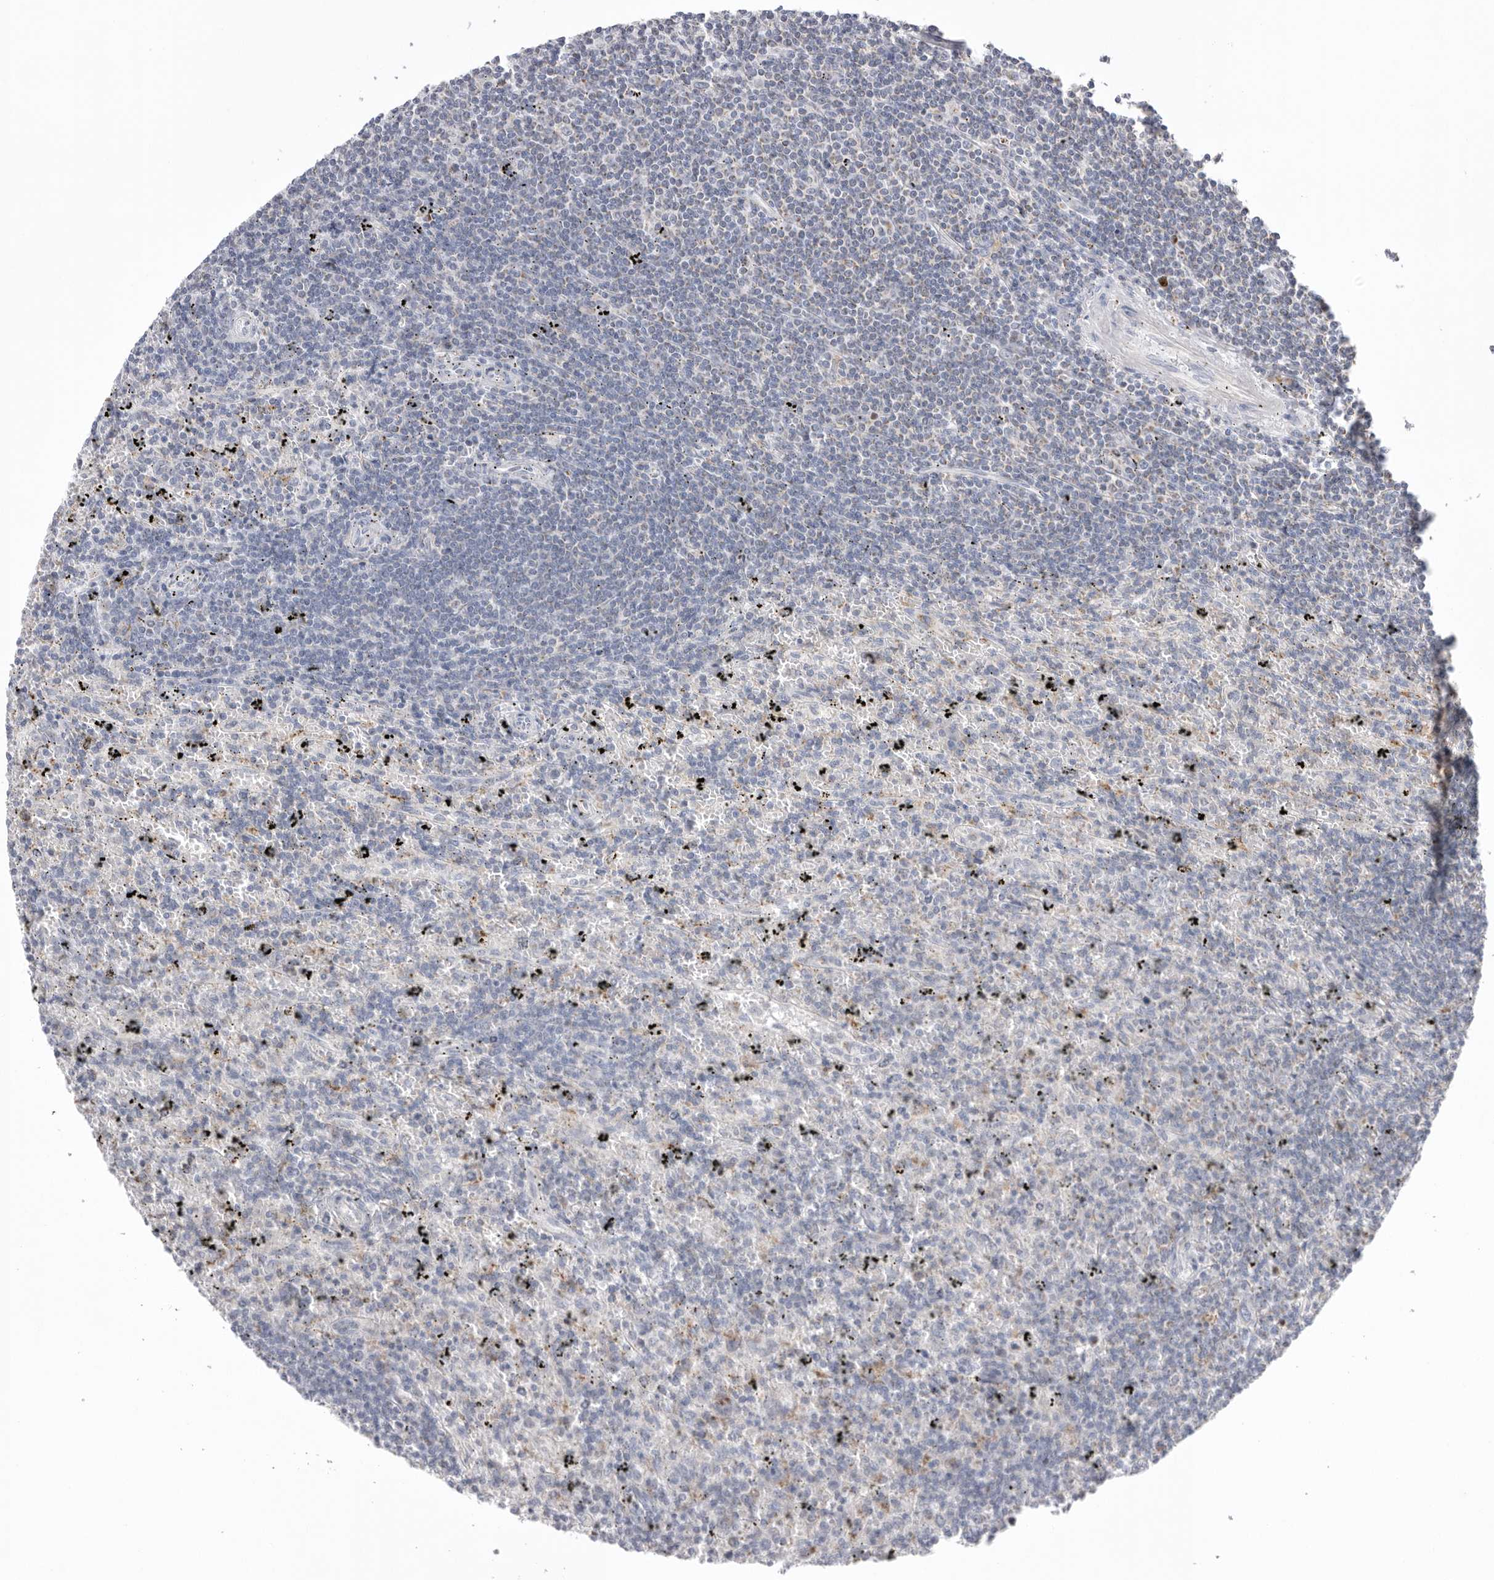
{"staining": {"intensity": "negative", "quantity": "none", "location": "none"}, "tissue": "lymphoma", "cell_type": "Tumor cells", "image_type": "cancer", "snomed": [{"axis": "morphology", "description": "Malignant lymphoma, non-Hodgkin's type, Low grade"}, {"axis": "topography", "description": "Spleen"}], "caption": "This micrograph is of lymphoma stained with immunohistochemistry (IHC) to label a protein in brown with the nuclei are counter-stained blue. There is no positivity in tumor cells.", "gene": "VDAC3", "patient": {"sex": "male", "age": 76}}